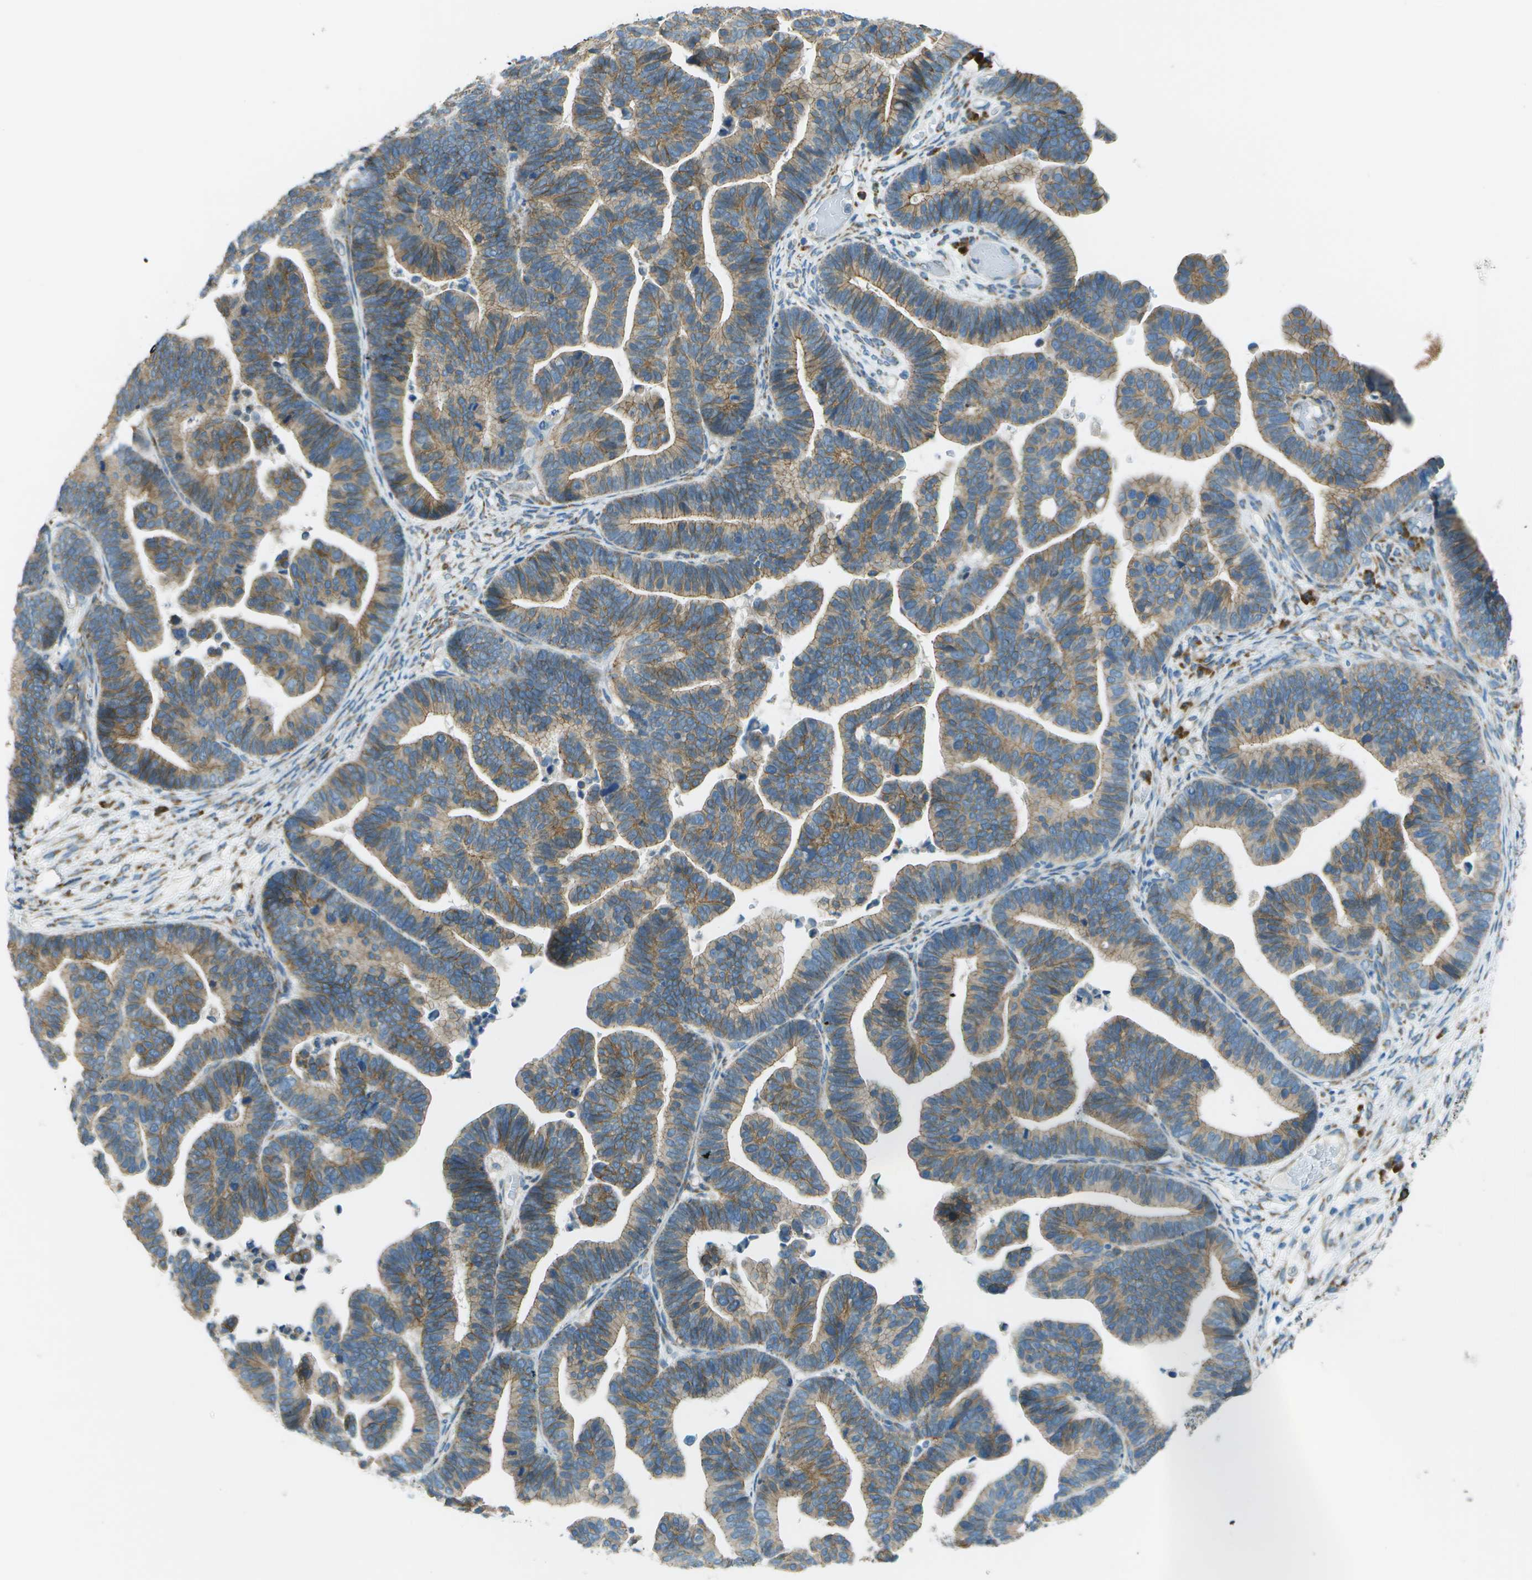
{"staining": {"intensity": "weak", "quantity": ">75%", "location": "cytoplasmic/membranous"}, "tissue": "ovarian cancer", "cell_type": "Tumor cells", "image_type": "cancer", "snomed": [{"axis": "morphology", "description": "Cystadenocarcinoma, serous, NOS"}, {"axis": "topography", "description": "Ovary"}], "caption": "Ovarian serous cystadenocarcinoma stained for a protein (brown) exhibits weak cytoplasmic/membranous positive staining in approximately >75% of tumor cells.", "gene": "KCTD3", "patient": {"sex": "female", "age": 56}}